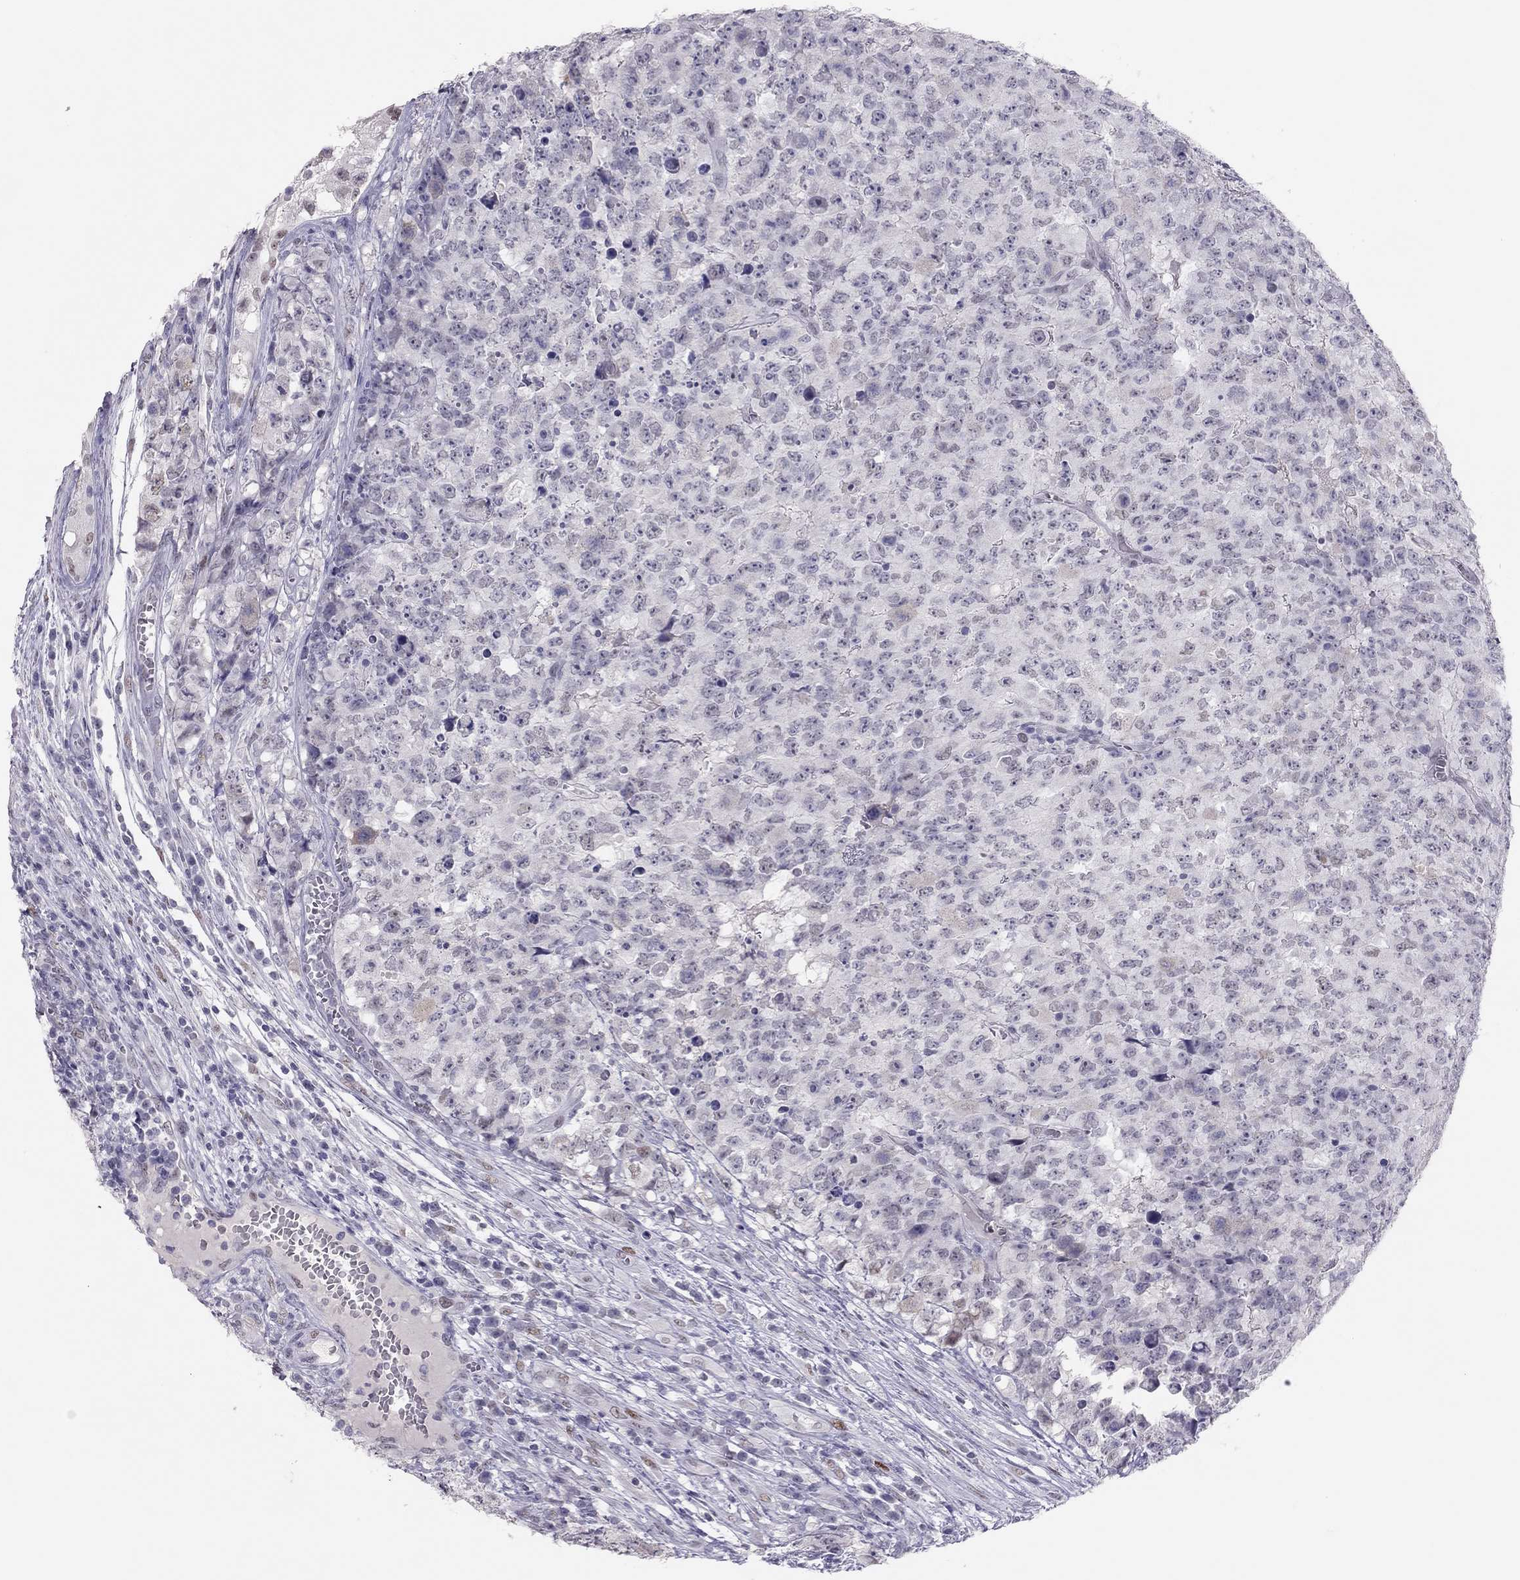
{"staining": {"intensity": "weak", "quantity": "<25%", "location": "nuclear"}, "tissue": "testis cancer", "cell_type": "Tumor cells", "image_type": "cancer", "snomed": [{"axis": "morphology", "description": "Carcinoma, Embryonal, NOS"}, {"axis": "topography", "description": "Testis"}], "caption": "Protein analysis of testis cancer (embryonal carcinoma) reveals no significant positivity in tumor cells. (Immunohistochemistry (ihc), brightfield microscopy, high magnification).", "gene": "PHOX2A", "patient": {"sex": "male", "age": 23}}